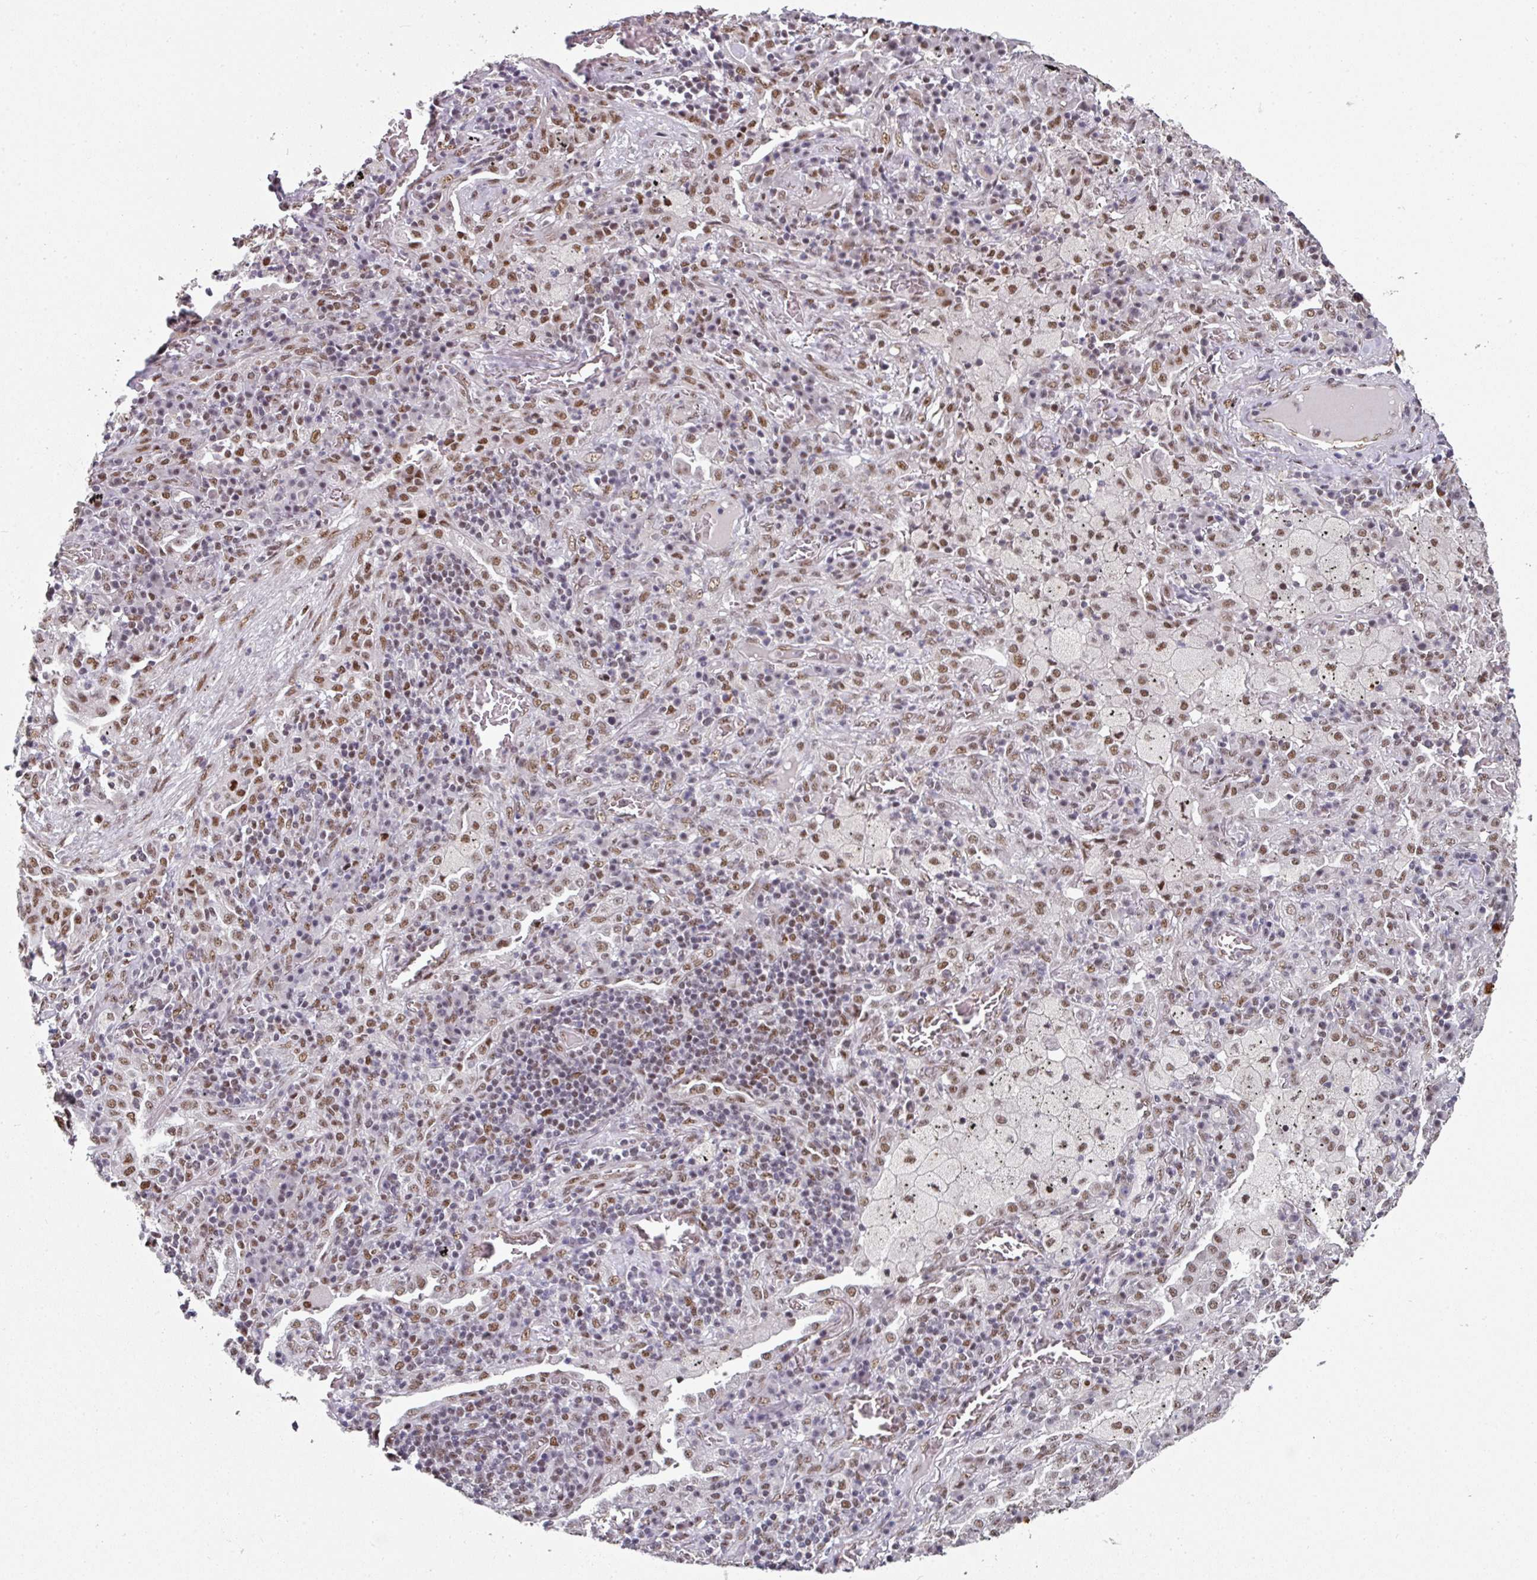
{"staining": {"intensity": "moderate", "quantity": ">75%", "location": "nuclear"}, "tissue": "lung cancer", "cell_type": "Tumor cells", "image_type": "cancer", "snomed": [{"axis": "morphology", "description": "Squamous cell carcinoma, NOS"}, {"axis": "topography", "description": "Lung"}], "caption": "About >75% of tumor cells in human lung squamous cell carcinoma display moderate nuclear protein staining as visualized by brown immunohistochemical staining.", "gene": "RAD50", "patient": {"sex": "female", "age": 63}}